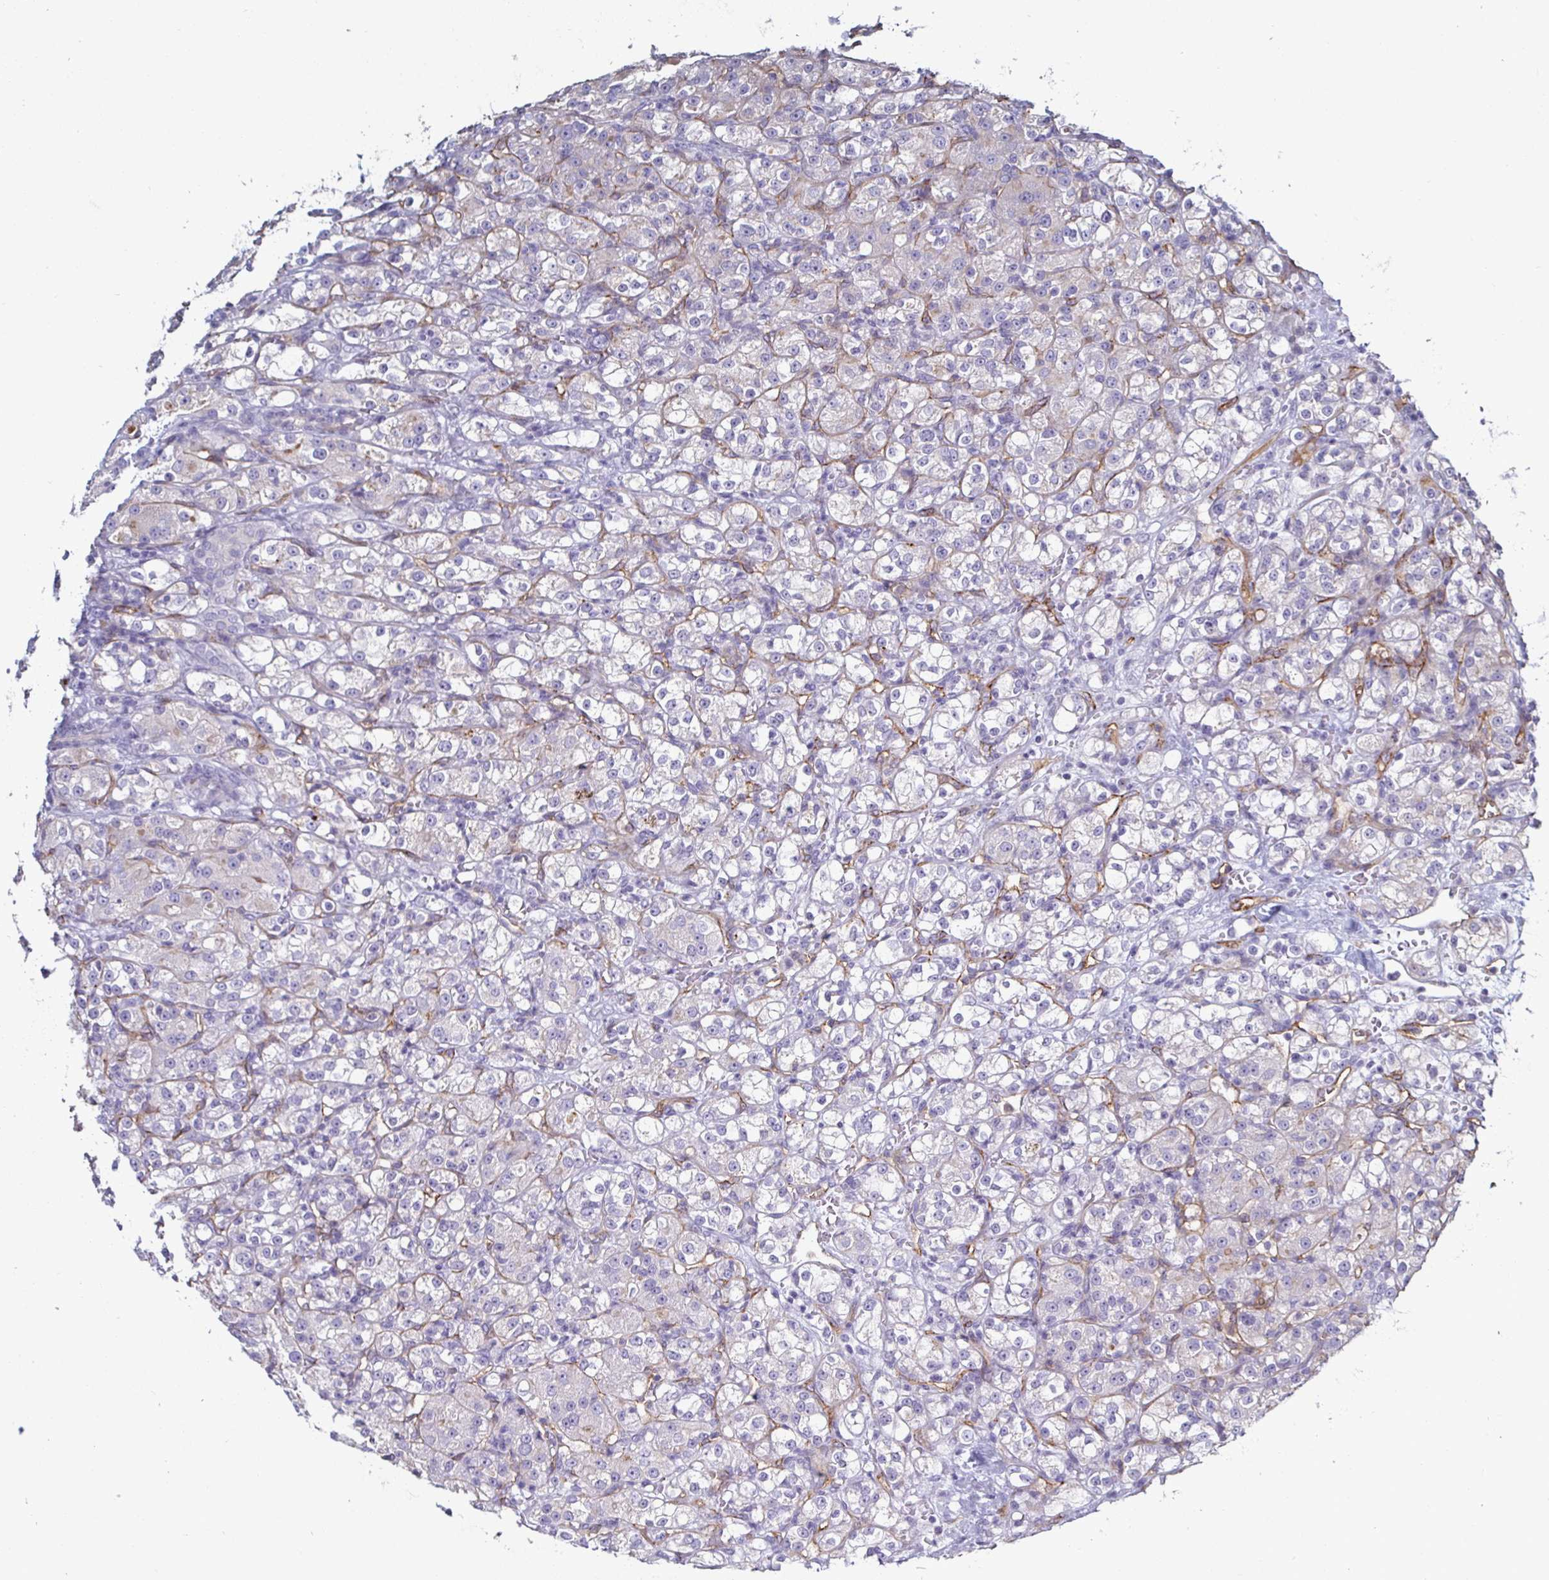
{"staining": {"intensity": "negative", "quantity": "none", "location": "none"}, "tissue": "renal cancer", "cell_type": "Tumor cells", "image_type": "cancer", "snomed": [{"axis": "morphology", "description": "Normal tissue, NOS"}, {"axis": "morphology", "description": "Adenocarcinoma, NOS"}, {"axis": "topography", "description": "Kidney"}], "caption": "Immunohistochemistry (IHC) histopathology image of neoplastic tissue: renal cancer (adenocarcinoma) stained with DAB displays no significant protein positivity in tumor cells.", "gene": "ACSBG2", "patient": {"sex": "male", "age": 61}}